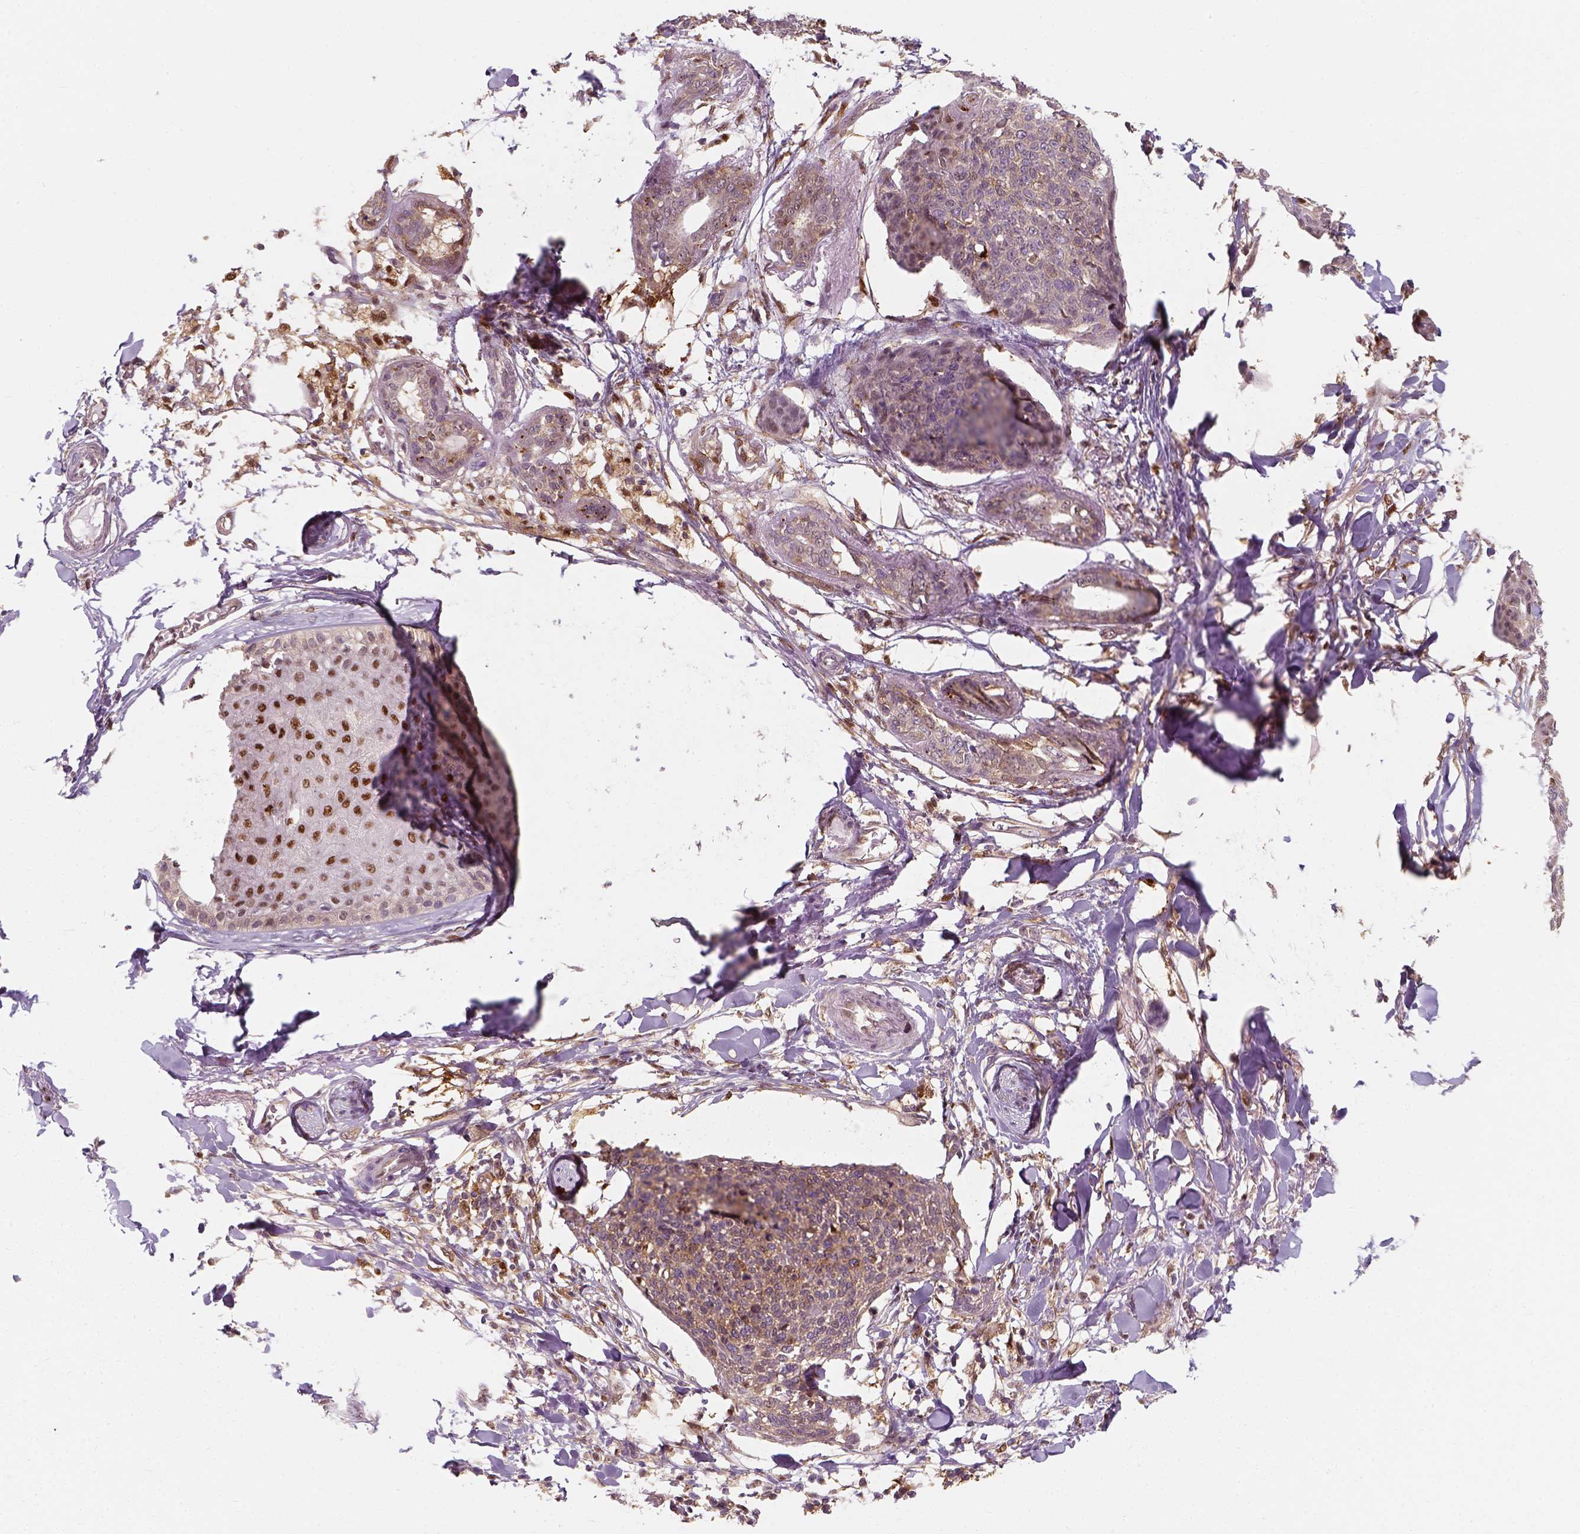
{"staining": {"intensity": "moderate", "quantity": "25%-75%", "location": "nuclear"}, "tissue": "skin cancer", "cell_type": "Tumor cells", "image_type": "cancer", "snomed": [{"axis": "morphology", "description": "Squamous cell carcinoma, NOS"}, {"axis": "topography", "description": "Skin"}, {"axis": "topography", "description": "Vulva"}], "caption": "Immunohistochemical staining of human squamous cell carcinoma (skin) shows moderate nuclear protein positivity in about 25%-75% of tumor cells.", "gene": "SQSTM1", "patient": {"sex": "female", "age": 75}}